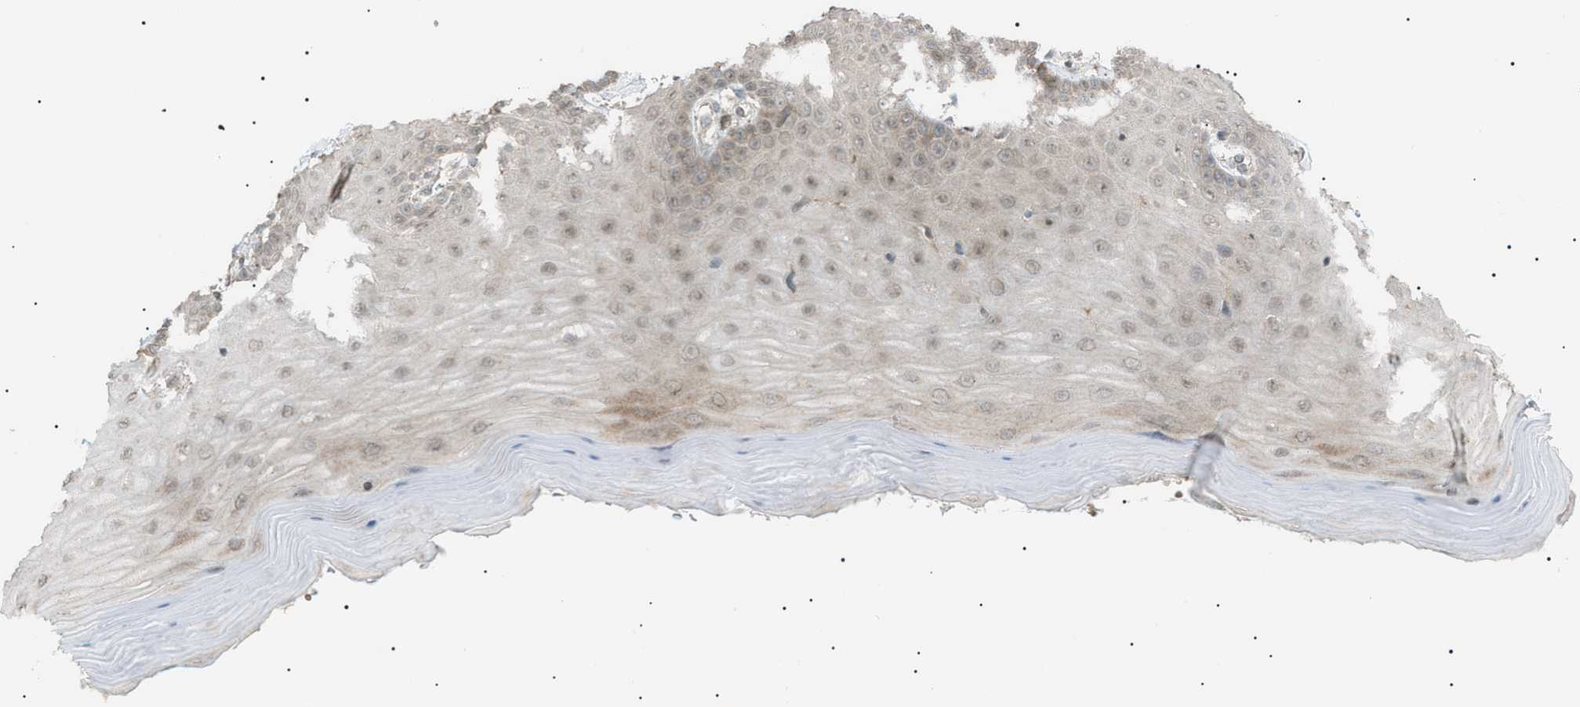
{"staining": {"intensity": "moderate", "quantity": ">75%", "location": "cytoplasmic/membranous"}, "tissue": "cervix", "cell_type": "Glandular cells", "image_type": "normal", "snomed": [{"axis": "morphology", "description": "Normal tissue, NOS"}, {"axis": "topography", "description": "Cervix"}], "caption": "About >75% of glandular cells in unremarkable cervix show moderate cytoplasmic/membranous protein expression as visualized by brown immunohistochemical staining.", "gene": "LPIN2", "patient": {"sex": "female", "age": 55}}